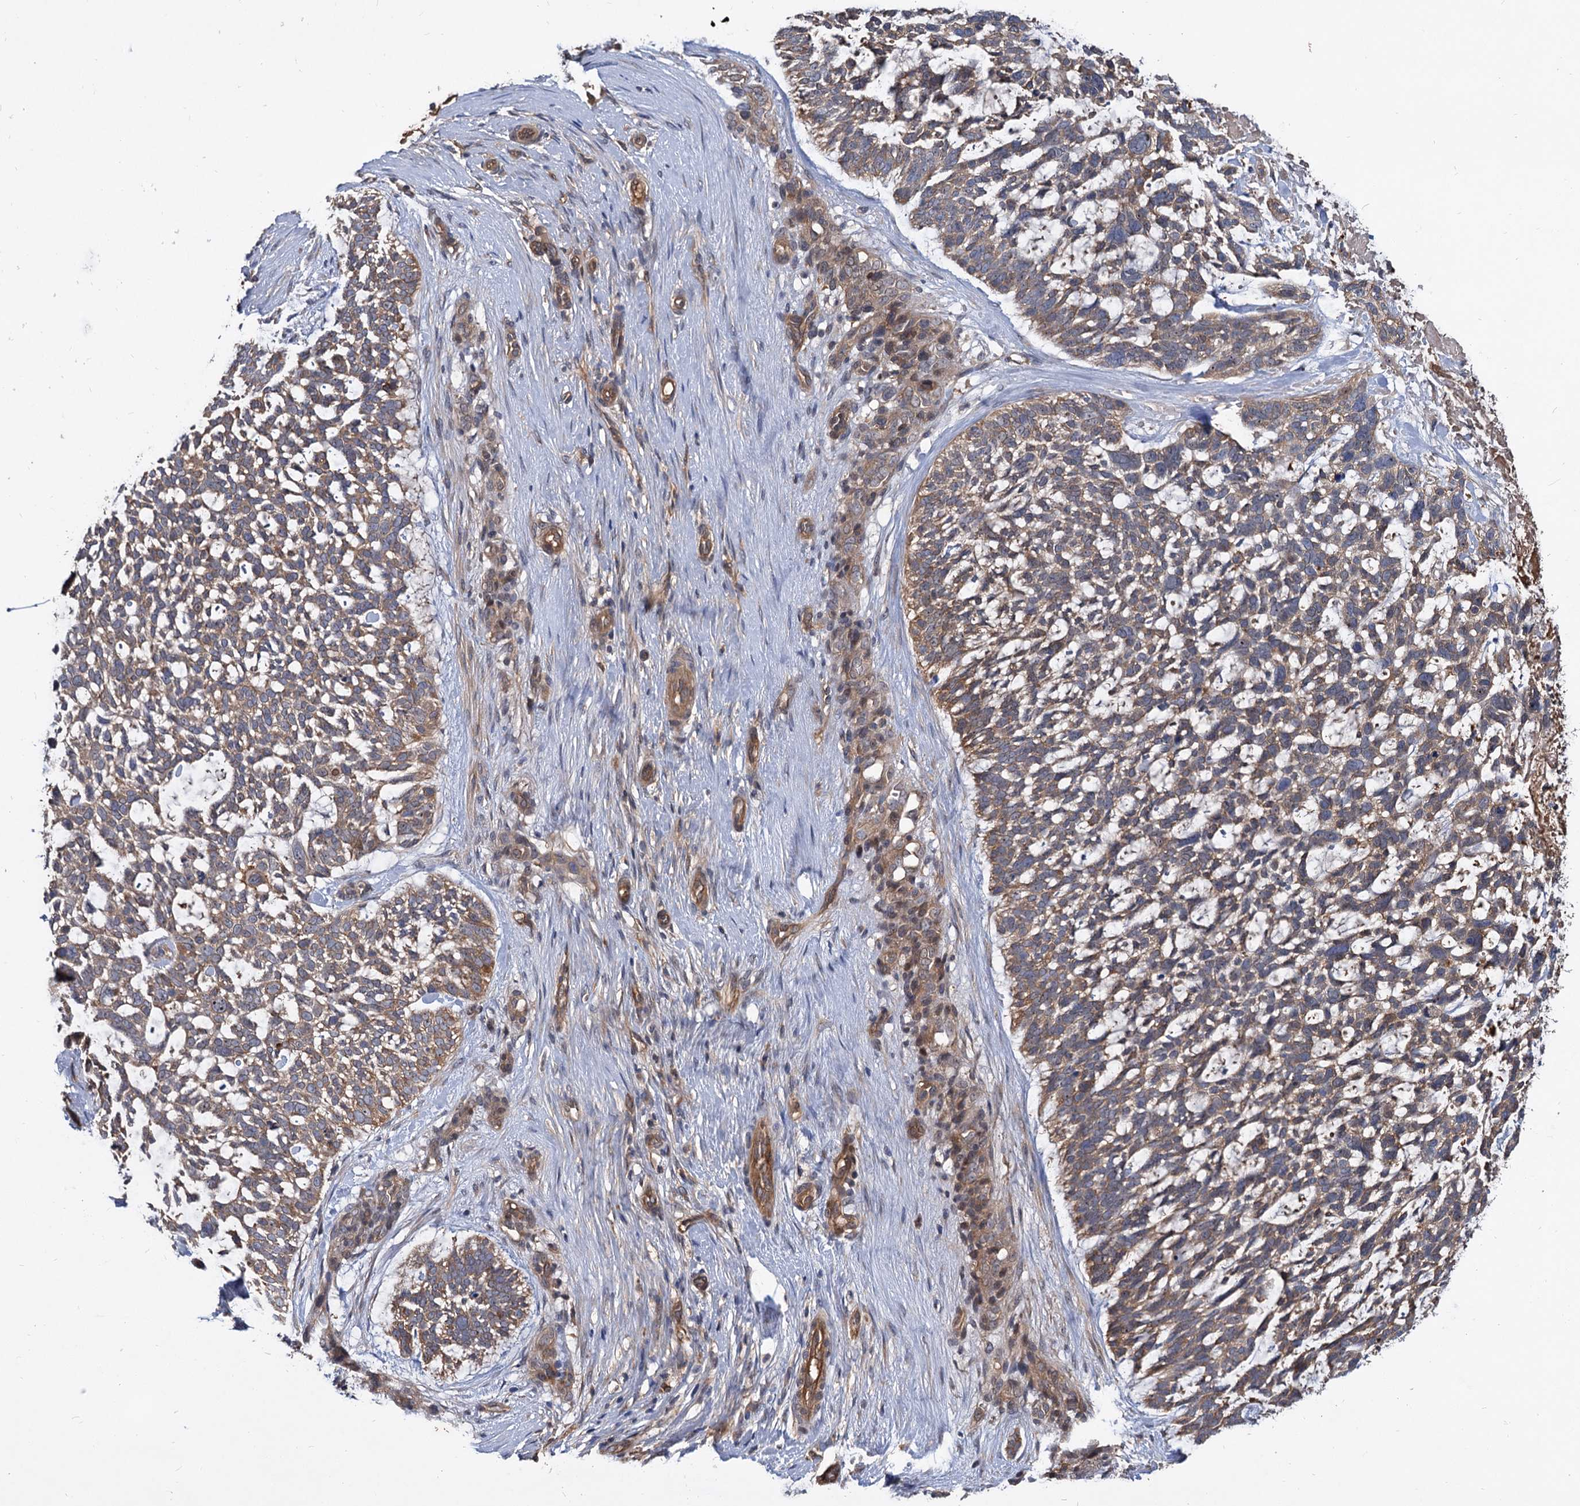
{"staining": {"intensity": "moderate", "quantity": ">75%", "location": "cytoplasmic/membranous"}, "tissue": "skin cancer", "cell_type": "Tumor cells", "image_type": "cancer", "snomed": [{"axis": "morphology", "description": "Basal cell carcinoma"}, {"axis": "topography", "description": "Skin"}], "caption": "A photomicrograph of skin cancer stained for a protein displays moderate cytoplasmic/membranous brown staining in tumor cells.", "gene": "SNX15", "patient": {"sex": "male", "age": 88}}